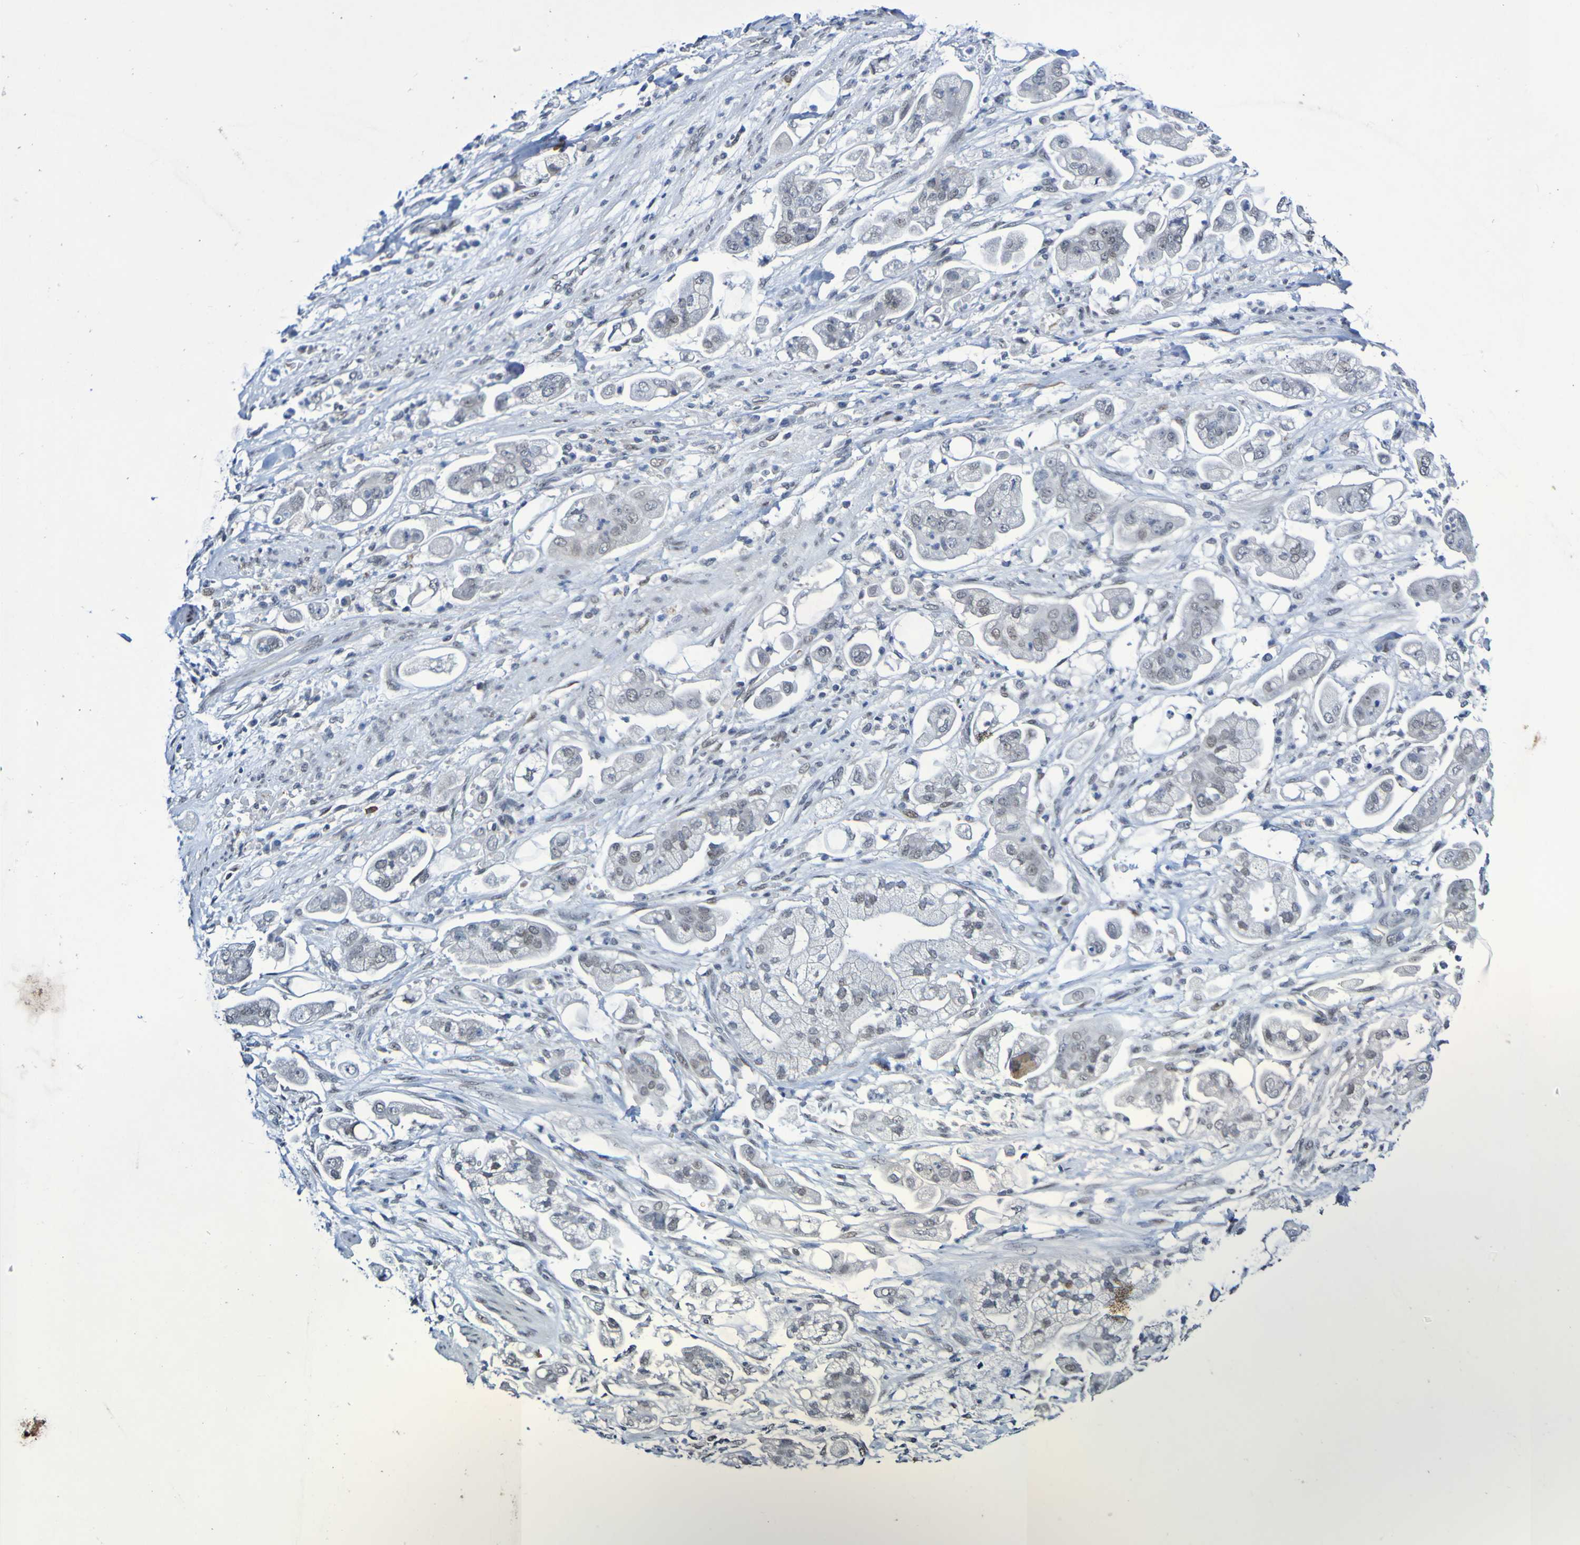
{"staining": {"intensity": "weak", "quantity": "<25%", "location": "nuclear"}, "tissue": "stomach cancer", "cell_type": "Tumor cells", "image_type": "cancer", "snomed": [{"axis": "morphology", "description": "Adenocarcinoma, NOS"}, {"axis": "topography", "description": "Stomach"}], "caption": "The immunohistochemistry histopathology image has no significant expression in tumor cells of stomach cancer (adenocarcinoma) tissue. (Brightfield microscopy of DAB immunohistochemistry (IHC) at high magnification).", "gene": "PCGF1", "patient": {"sex": "male", "age": 62}}